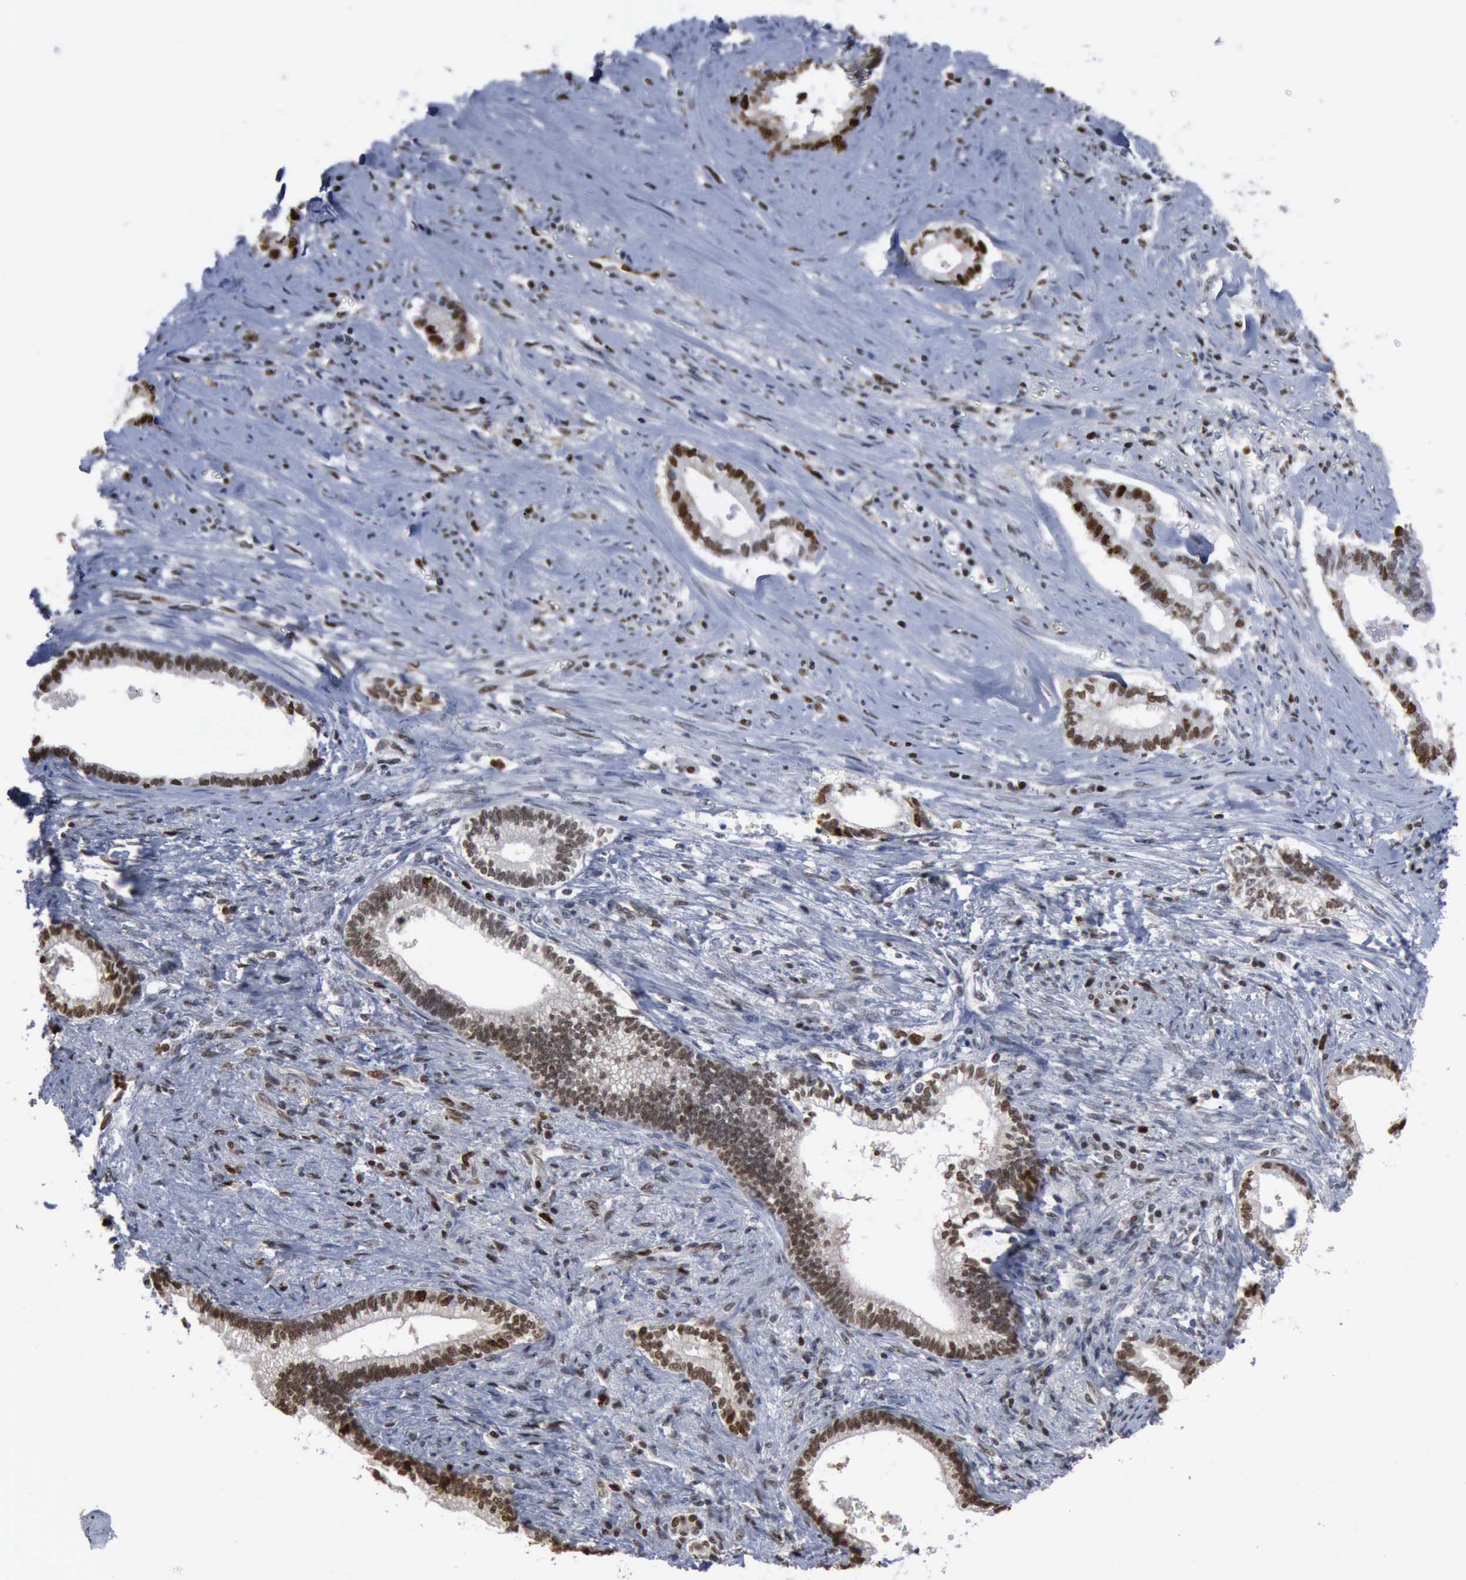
{"staining": {"intensity": "moderate", "quantity": "25%-75%", "location": "nuclear"}, "tissue": "liver cancer", "cell_type": "Tumor cells", "image_type": "cancer", "snomed": [{"axis": "morphology", "description": "Cholangiocarcinoma"}, {"axis": "topography", "description": "Liver"}], "caption": "This image displays immunohistochemistry (IHC) staining of liver cancer, with medium moderate nuclear positivity in about 25%-75% of tumor cells.", "gene": "PCNA", "patient": {"sex": "male", "age": 57}}